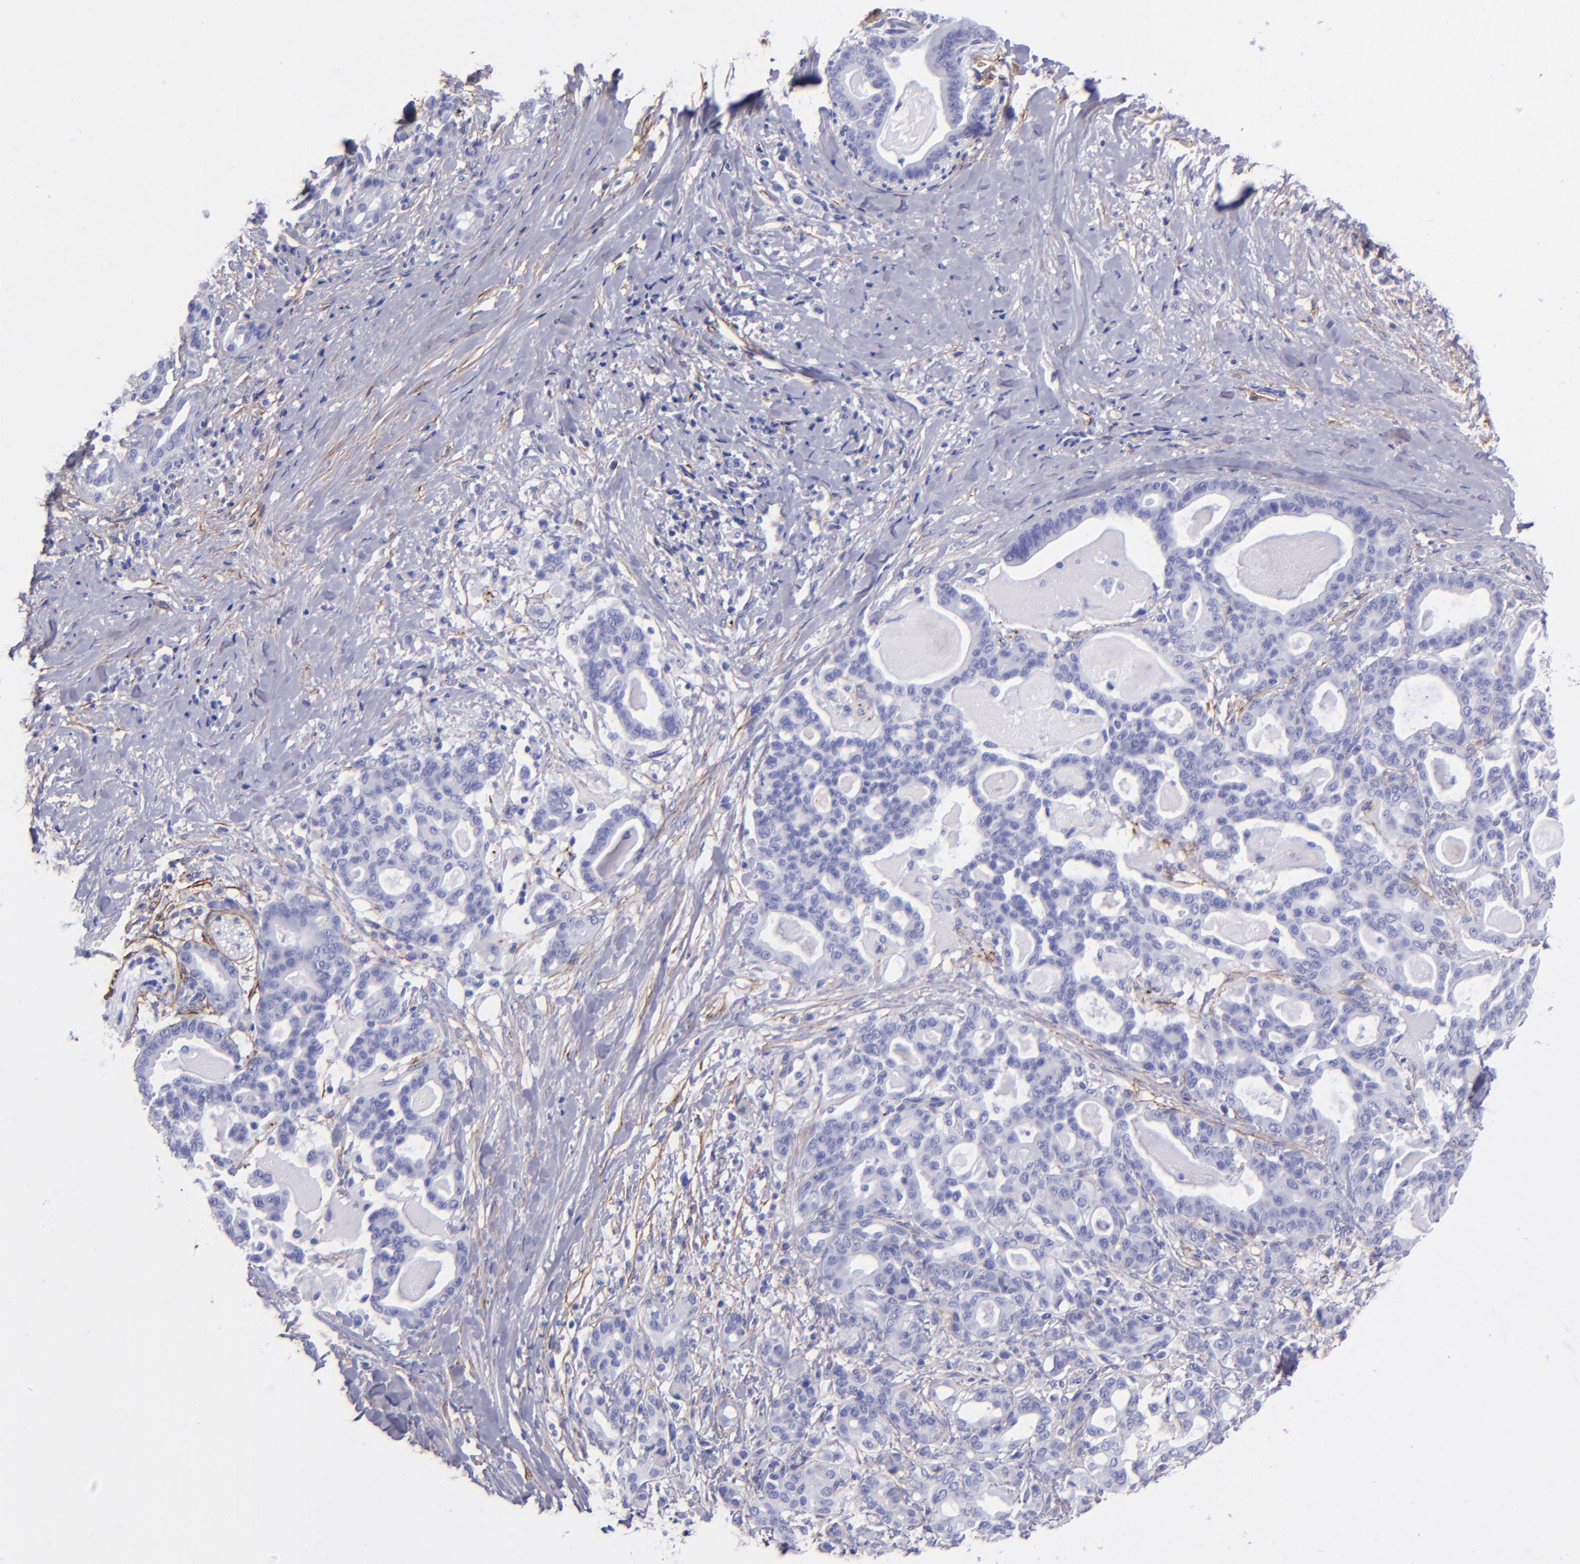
{"staining": {"intensity": "negative", "quantity": "none", "location": "none"}, "tissue": "pancreatic cancer", "cell_type": "Tumor cells", "image_type": "cancer", "snomed": [{"axis": "morphology", "description": "Adenocarcinoma, NOS"}, {"axis": "topography", "description": "Pancreas"}], "caption": "DAB immunohistochemical staining of pancreatic cancer reveals no significant positivity in tumor cells.", "gene": "EFCAB13", "patient": {"sex": "male", "age": 63}}